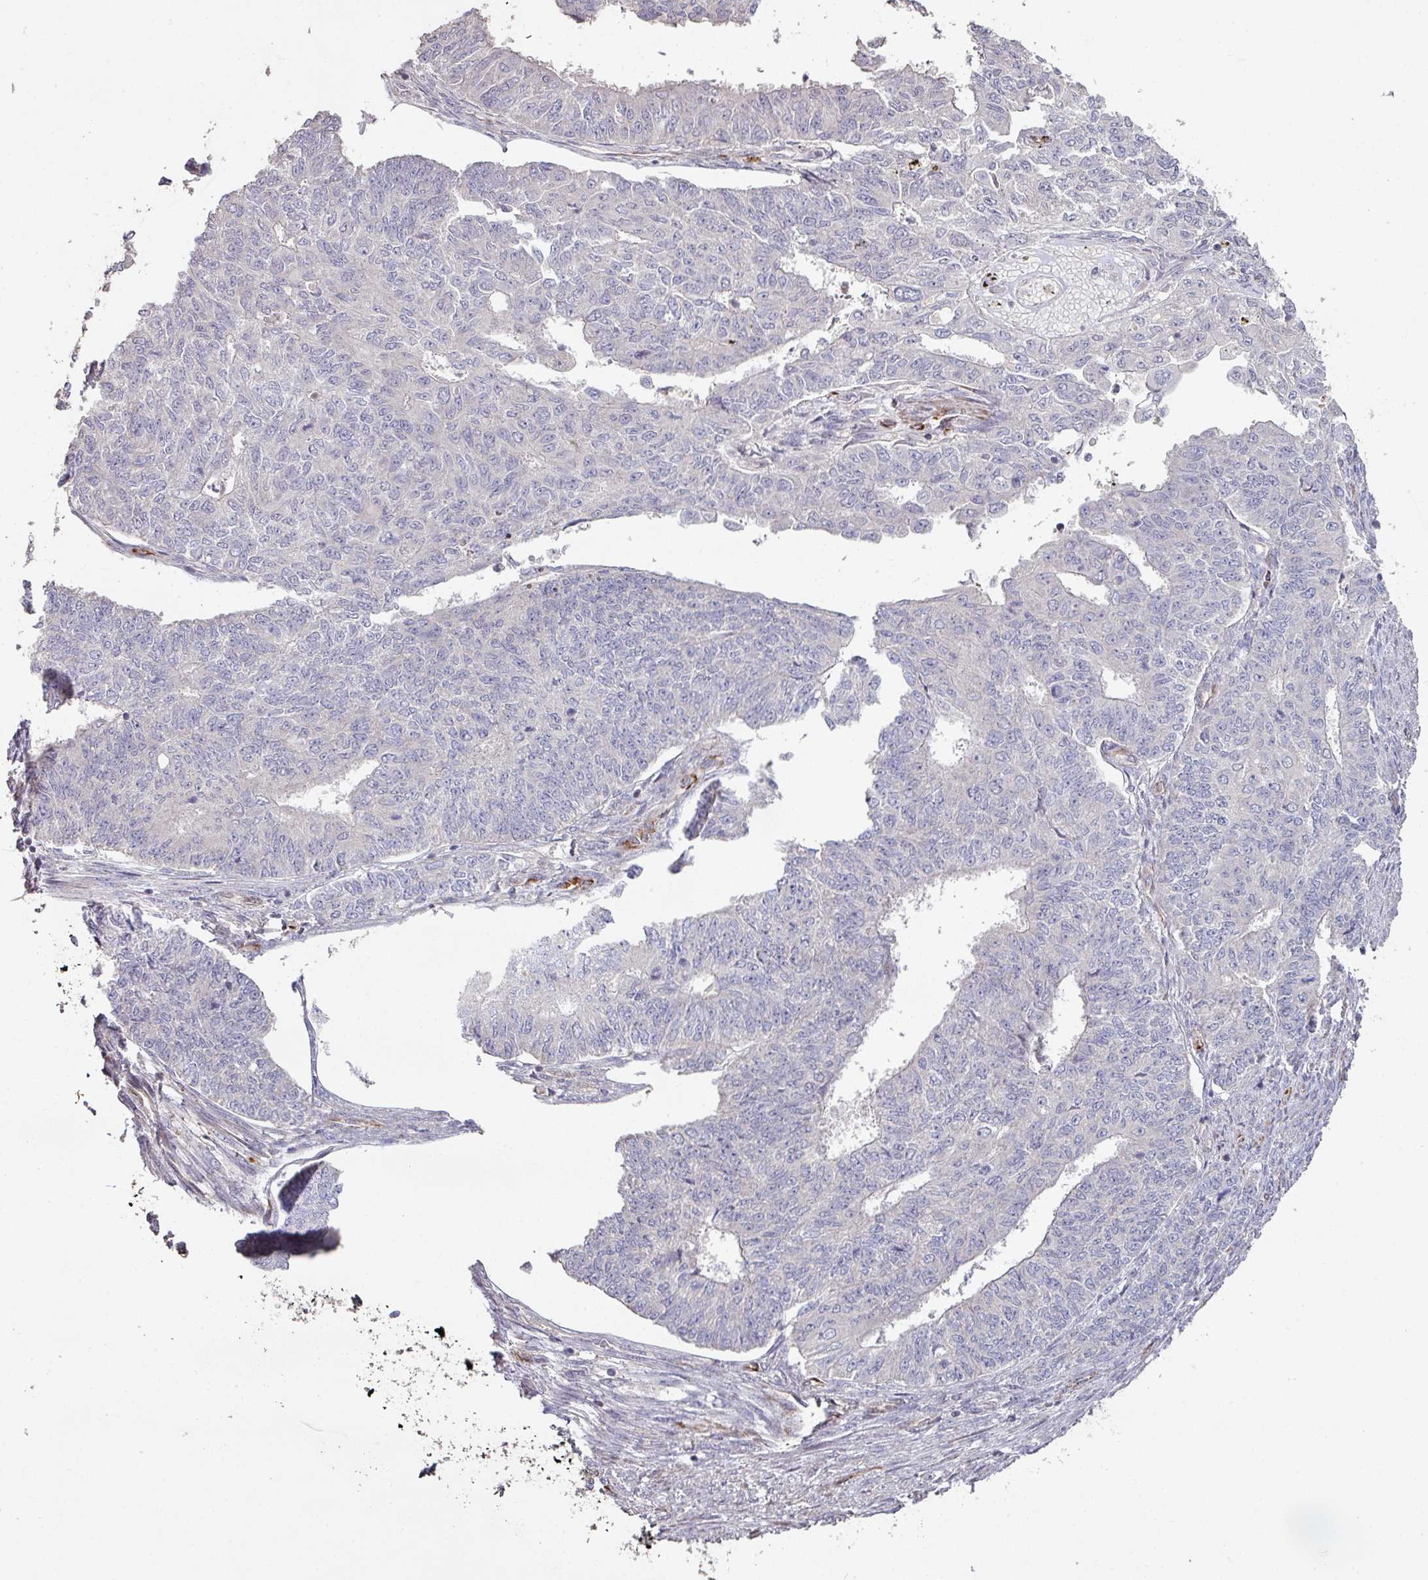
{"staining": {"intensity": "negative", "quantity": "none", "location": "none"}, "tissue": "endometrial cancer", "cell_type": "Tumor cells", "image_type": "cancer", "snomed": [{"axis": "morphology", "description": "Adenocarcinoma, NOS"}, {"axis": "topography", "description": "Endometrium"}], "caption": "High power microscopy photomicrograph of an immunohistochemistry (IHC) photomicrograph of endometrial cancer, revealing no significant expression in tumor cells.", "gene": "RPL23A", "patient": {"sex": "female", "age": 32}}